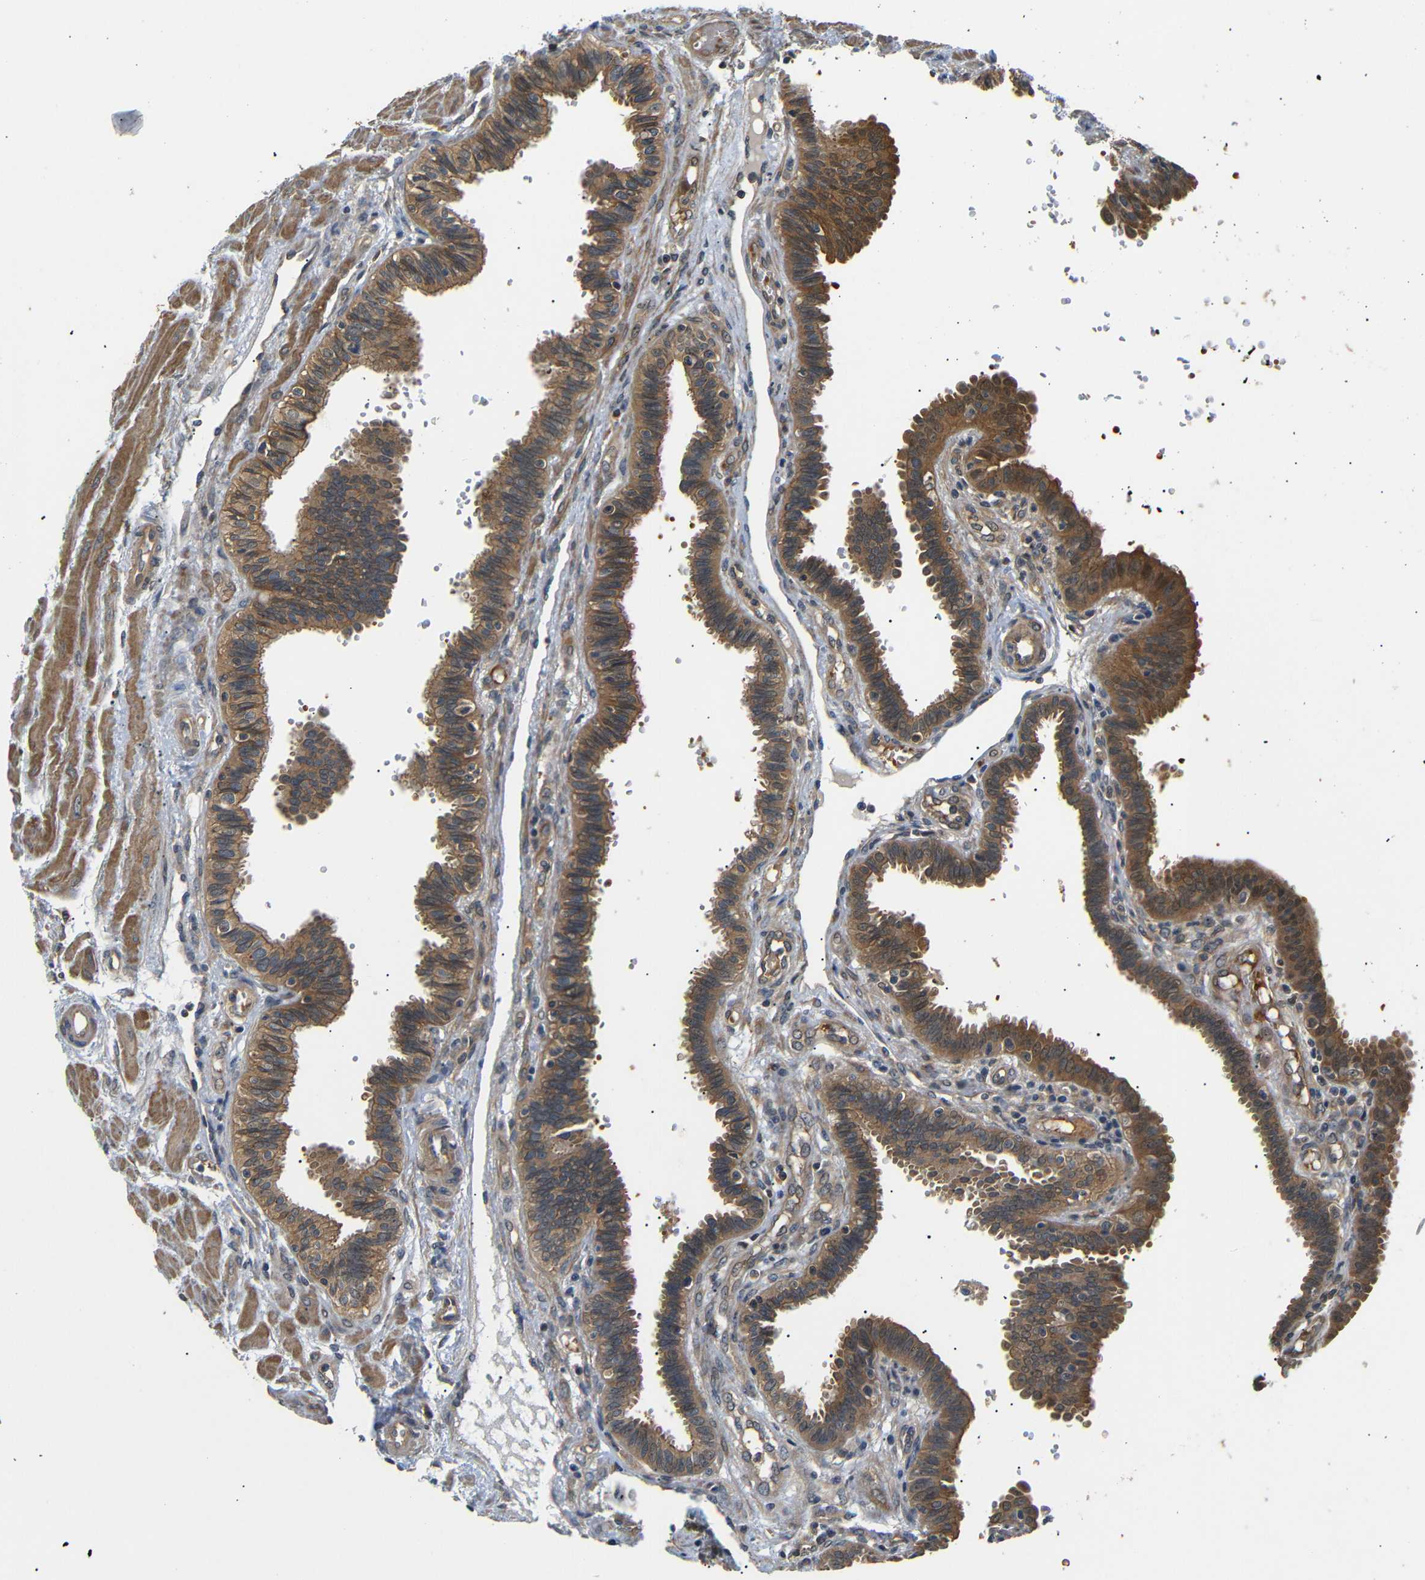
{"staining": {"intensity": "moderate", "quantity": ">75%", "location": "cytoplasmic/membranous"}, "tissue": "fallopian tube", "cell_type": "Glandular cells", "image_type": "normal", "snomed": [{"axis": "morphology", "description": "Normal tissue, NOS"}, {"axis": "topography", "description": "Fallopian tube"}], "caption": "Immunohistochemistry (IHC) of normal fallopian tube displays medium levels of moderate cytoplasmic/membranous staining in approximately >75% of glandular cells. Ihc stains the protein in brown and the nuclei are stained blue.", "gene": "DDR1", "patient": {"sex": "female", "age": 32}}